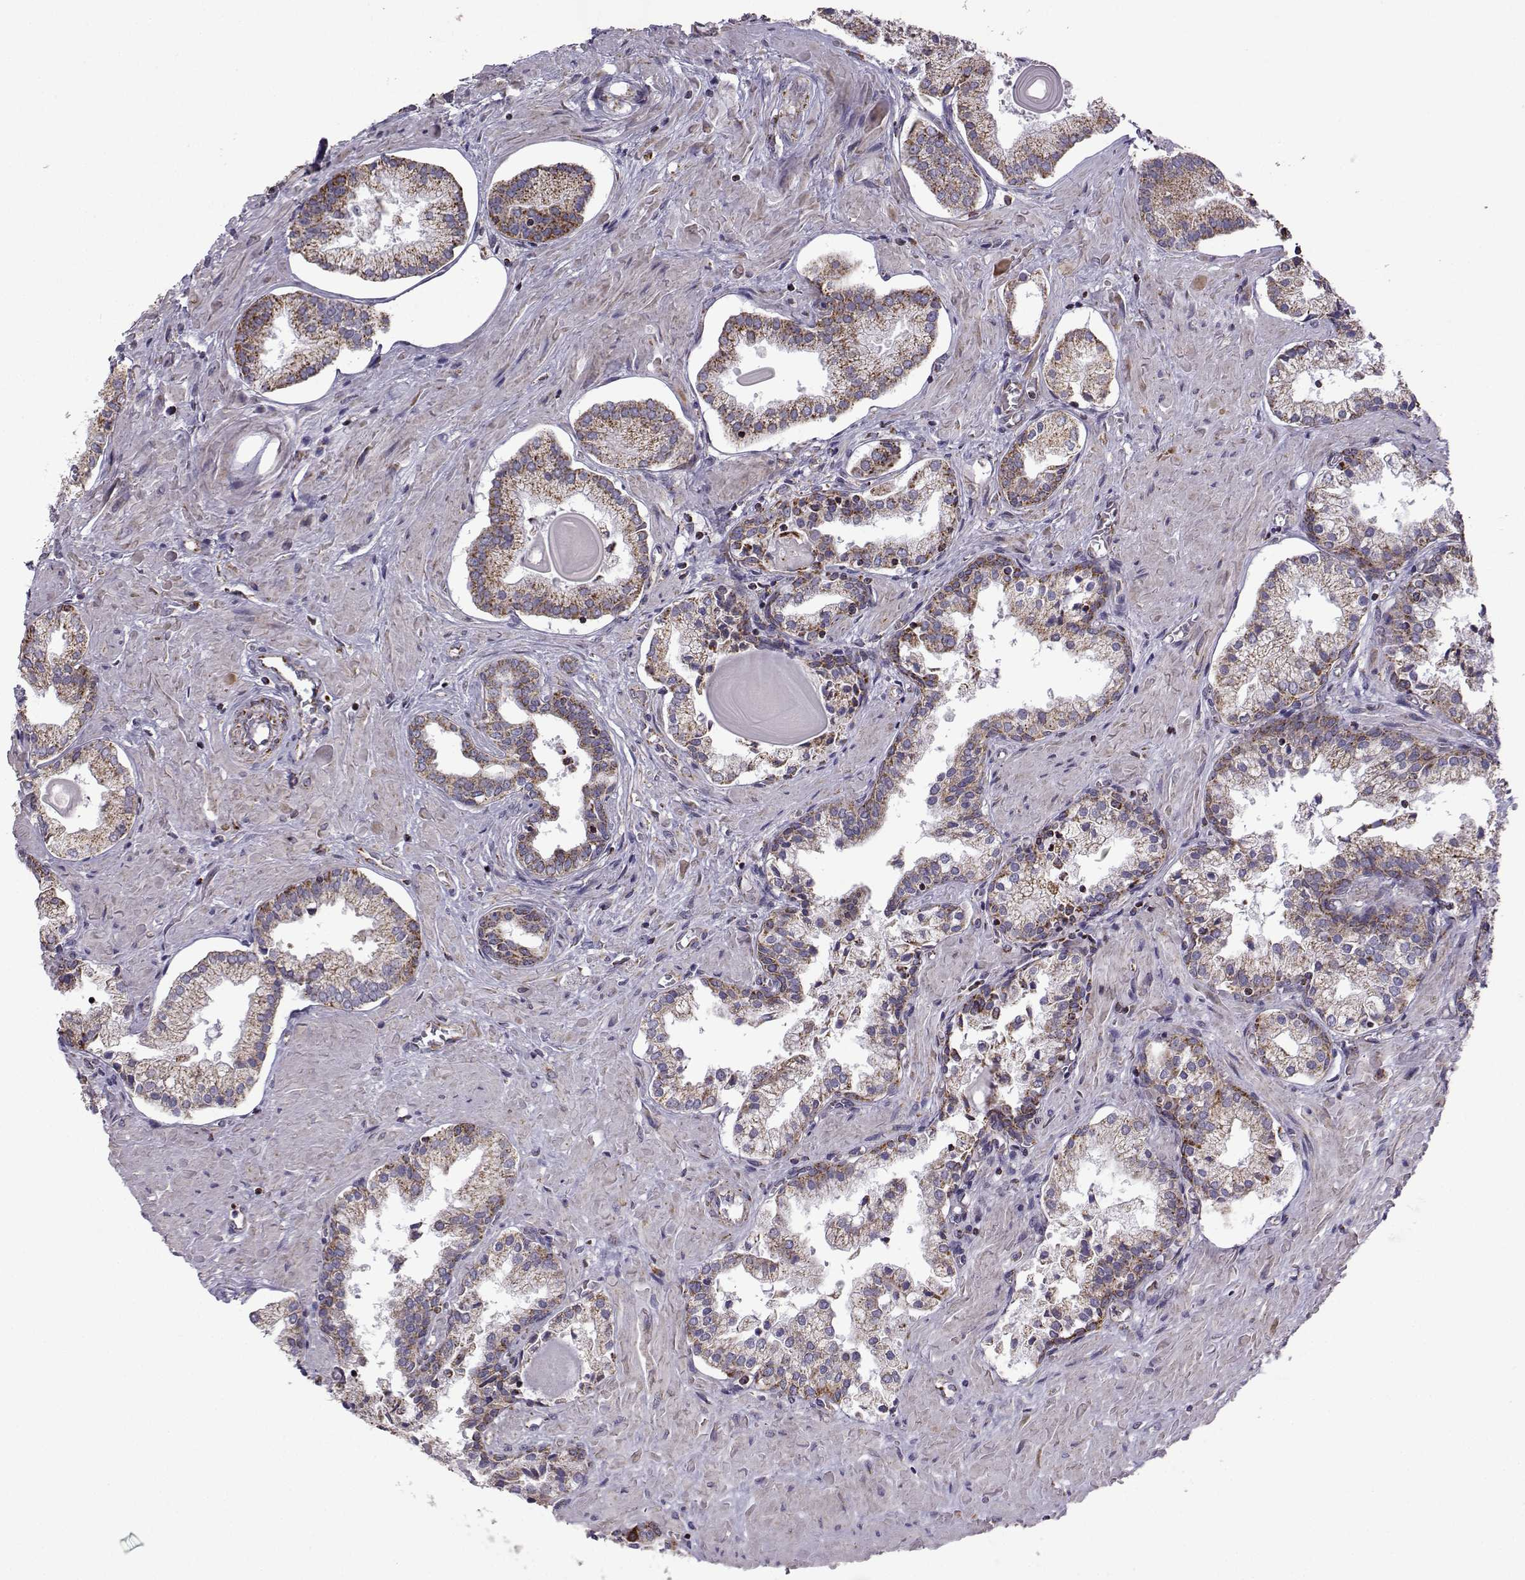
{"staining": {"intensity": "strong", "quantity": "25%-75%", "location": "cytoplasmic/membranous"}, "tissue": "prostate cancer", "cell_type": "Tumor cells", "image_type": "cancer", "snomed": [{"axis": "morphology", "description": "Adenocarcinoma, NOS"}, {"axis": "topography", "description": "Prostate and seminal vesicle, NOS"}, {"axis": "topography", "description": "Prostate"}], "caption": "Human adenocarcinoma (prostate) stained for a protein (brown) shows strong cytoplasmic/membranous positive positivity in about 25%-75% of tumor cells.", "gene": "NECAB3", "patient": {"sex": "male", "age": 44}}